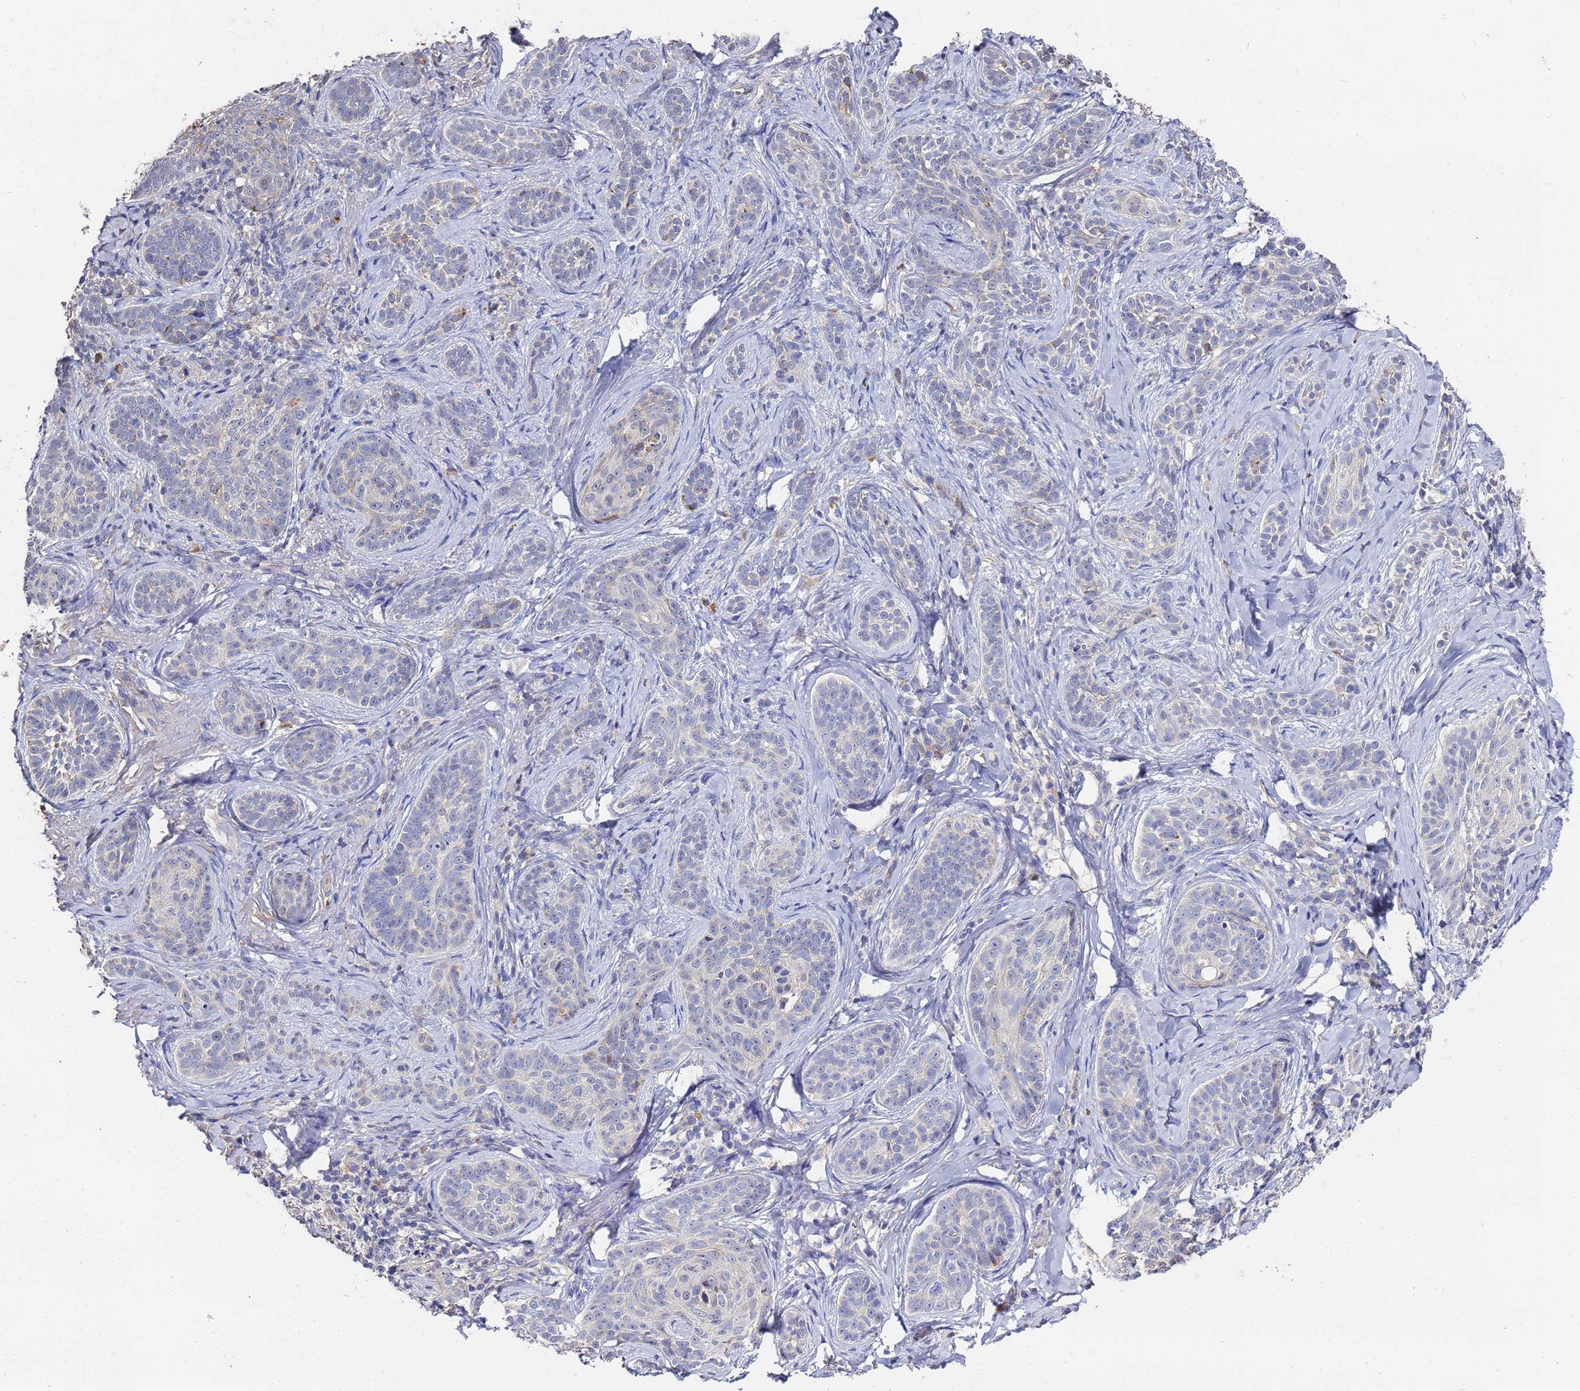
{"staining": {"intensity": "negative", "quantity": "none", "location": "none"}, "tissue": "skin cancer", "cell_type": "Tumor cells", "image_type": "cancer", "snomed": [{"axis": "morphology", "description": "Basal cell carcinoma"}, {"axis": "topography", "description": "Skin"}], "caption": "DAB (3,3'-diaminobenzidine) immunohistochemical staining of skin basal cell carcinoma reveals no significant expression in tumor cells. The staining is performed using DAB brown chromogen with nuclei counter-stained in using hematoxylin.", "gene": "TCP10L", "patient": {"sex": "male", "age": 71}}